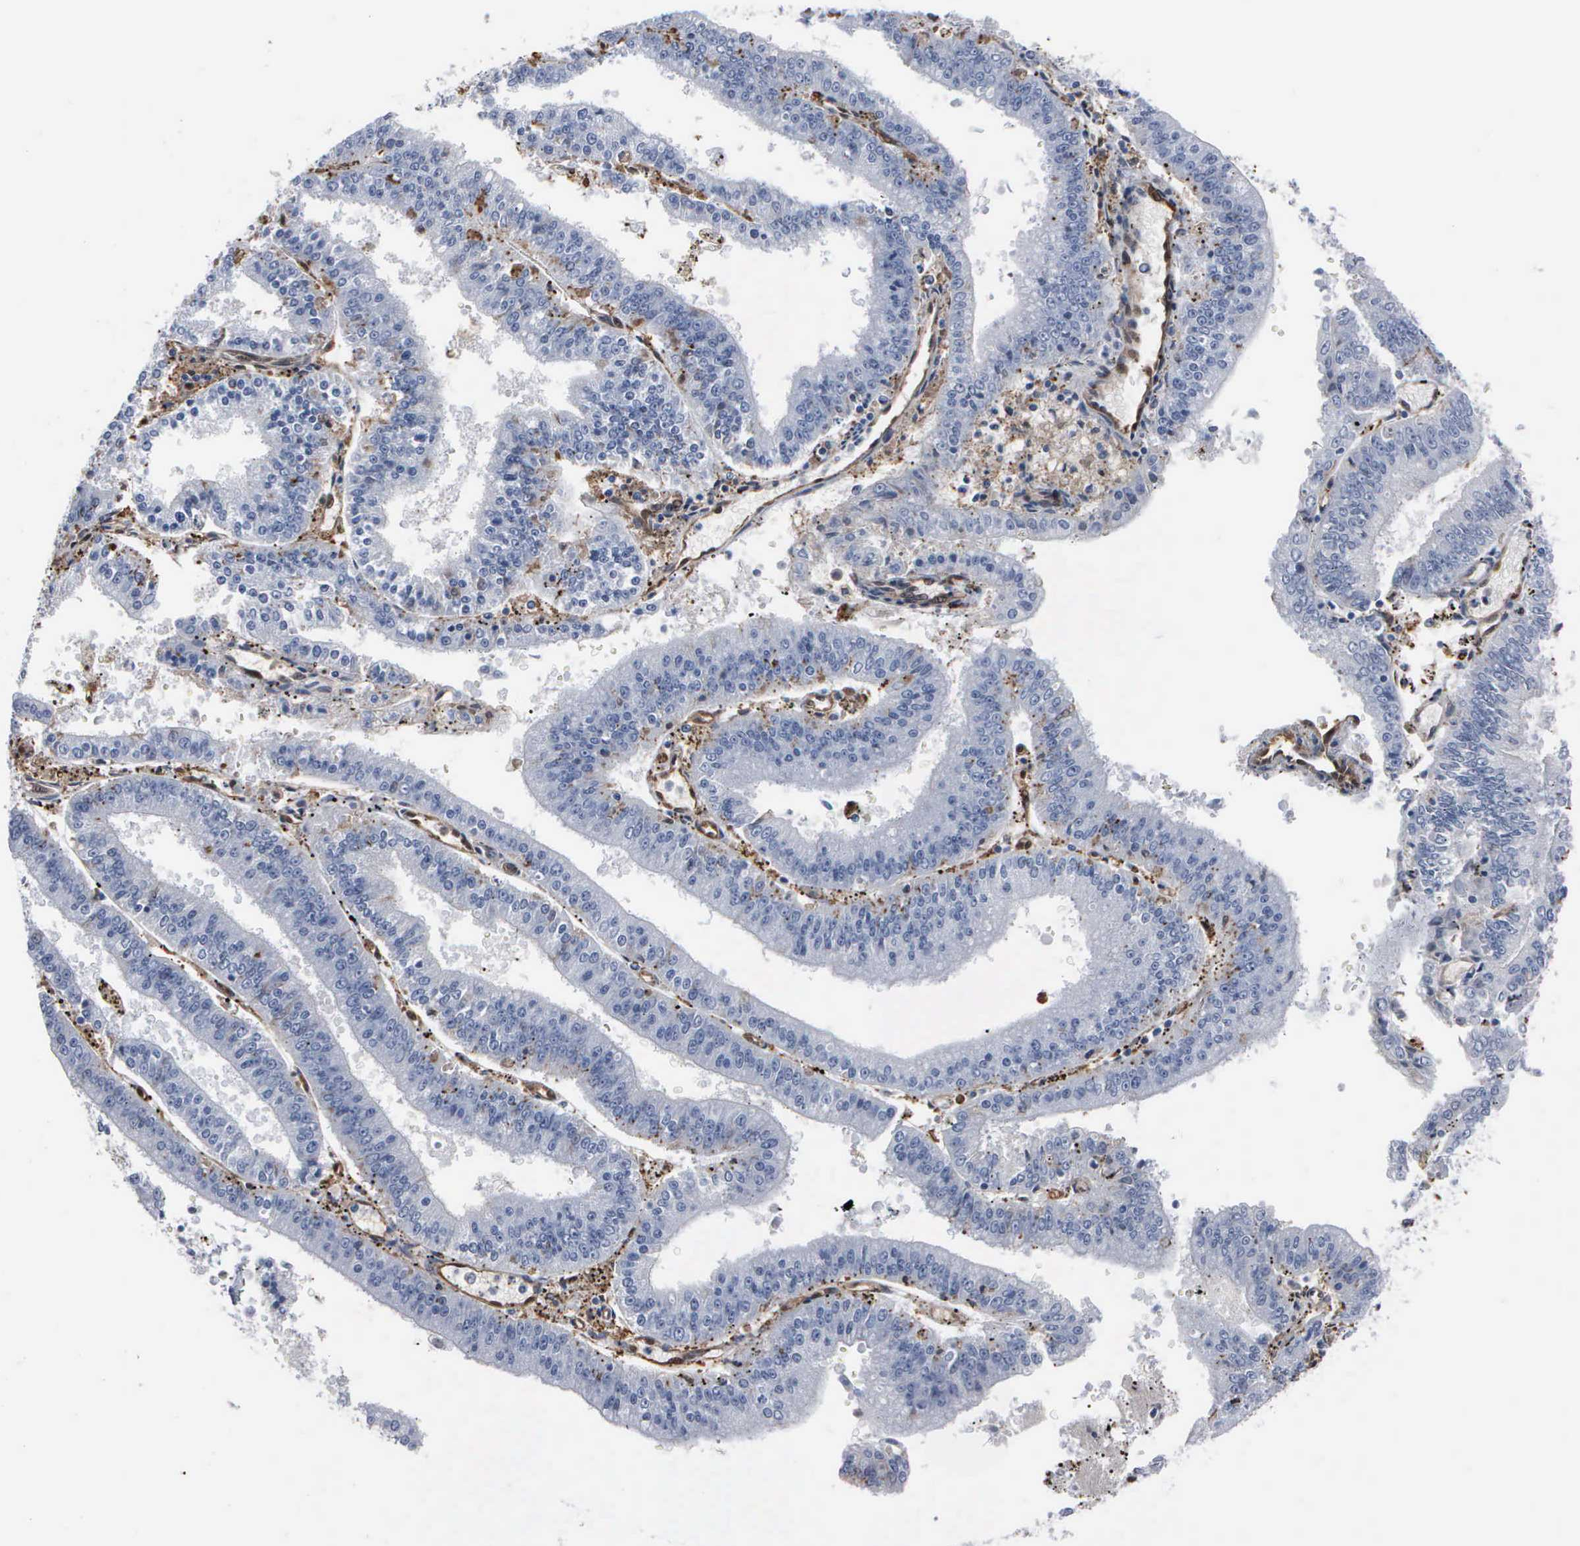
{"staining": {"intensity": "negative", "quantity": "none", "location": "none"}, "tissue": "endometrial cancer", "cell_type": "Tumor cells", "image_type": "cancer", "snomed": [{"axis": "morphology", "description": "Adenocarcinoma, NOS"}, {"axis": "topography", "description": "Endometrium"}], "caption": "DAB (3,3'-diaminobenzidine) immunohistochemical staining of human endometrial cancer reveals no significant expression in tumor cells. (IHC, brightfield microscopy, high magnification).", "gene": "FSCN1", "patient": {"sex": "female", "age": 66}}